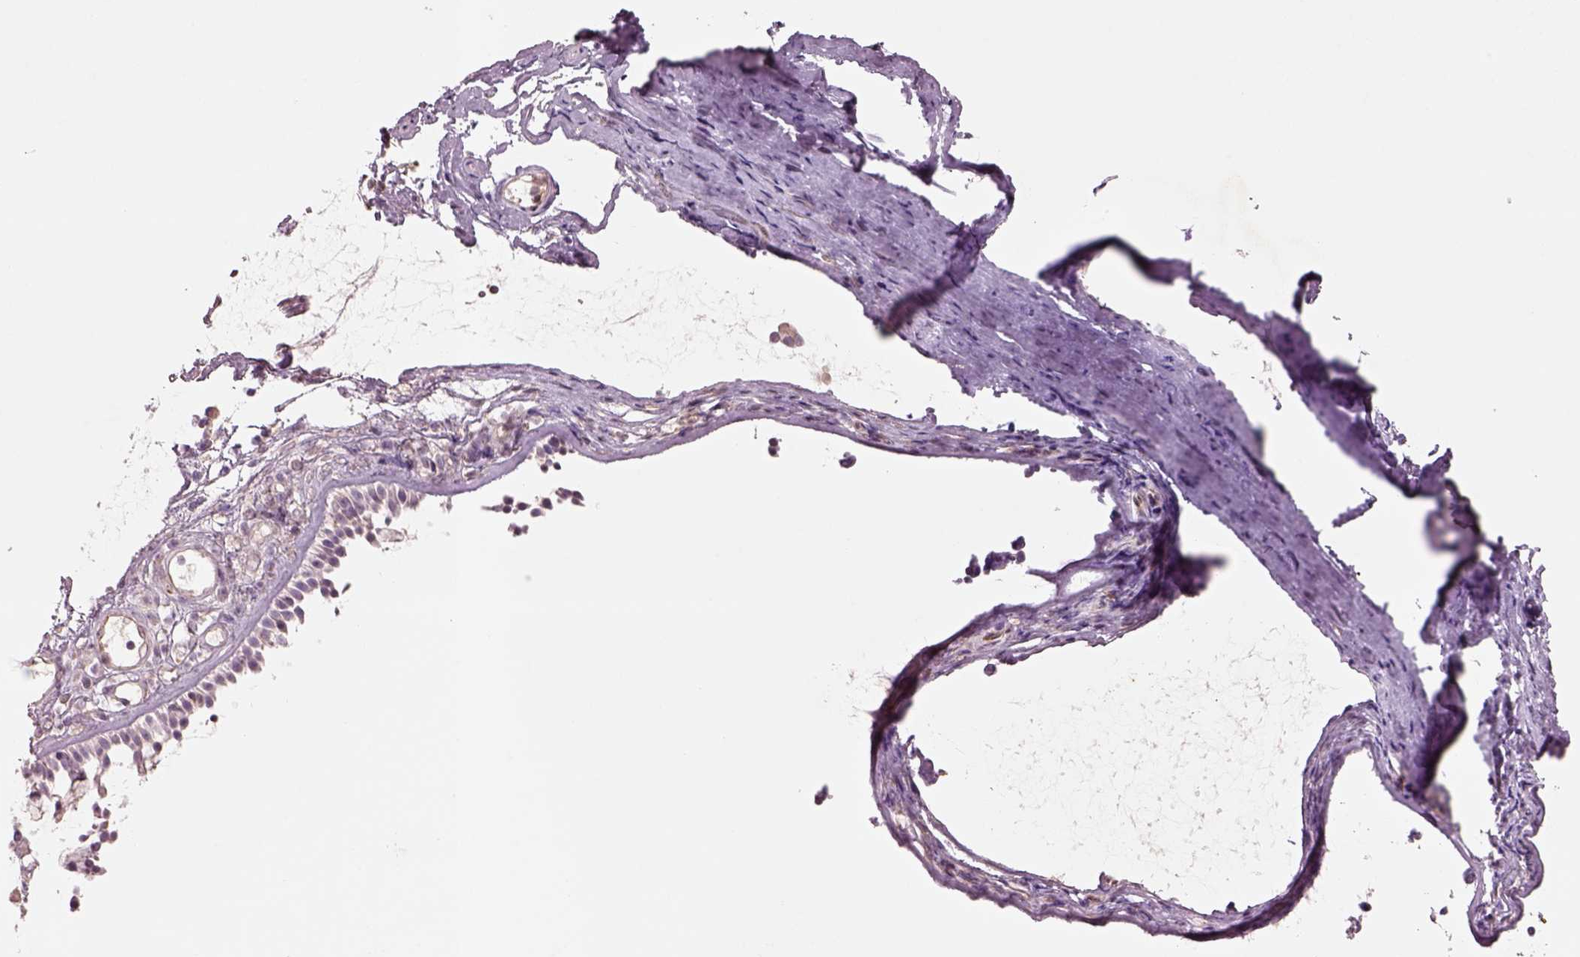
{"staining": {"intensity": "negative", "quantity": "none", "location": "none"}, "tissue": "nasopharynx", "cell_type": "Respiratory epithelial cells", "image_type": "normal", "snomed": [{"axis": "morphology", "description": "Normal tissue, NOS"}, {"axis": "topography", "description": "Nasopharynx"}], "caption": "High magnification brightfield microscopy of normal nasopharynx stained with DAB (brown) and counterstained with hematoxylin (blue): respiratory epithelial cells show no significant staining.", "gene": "DUOXA2", "patient": {"sex": "male", "age": 68}}